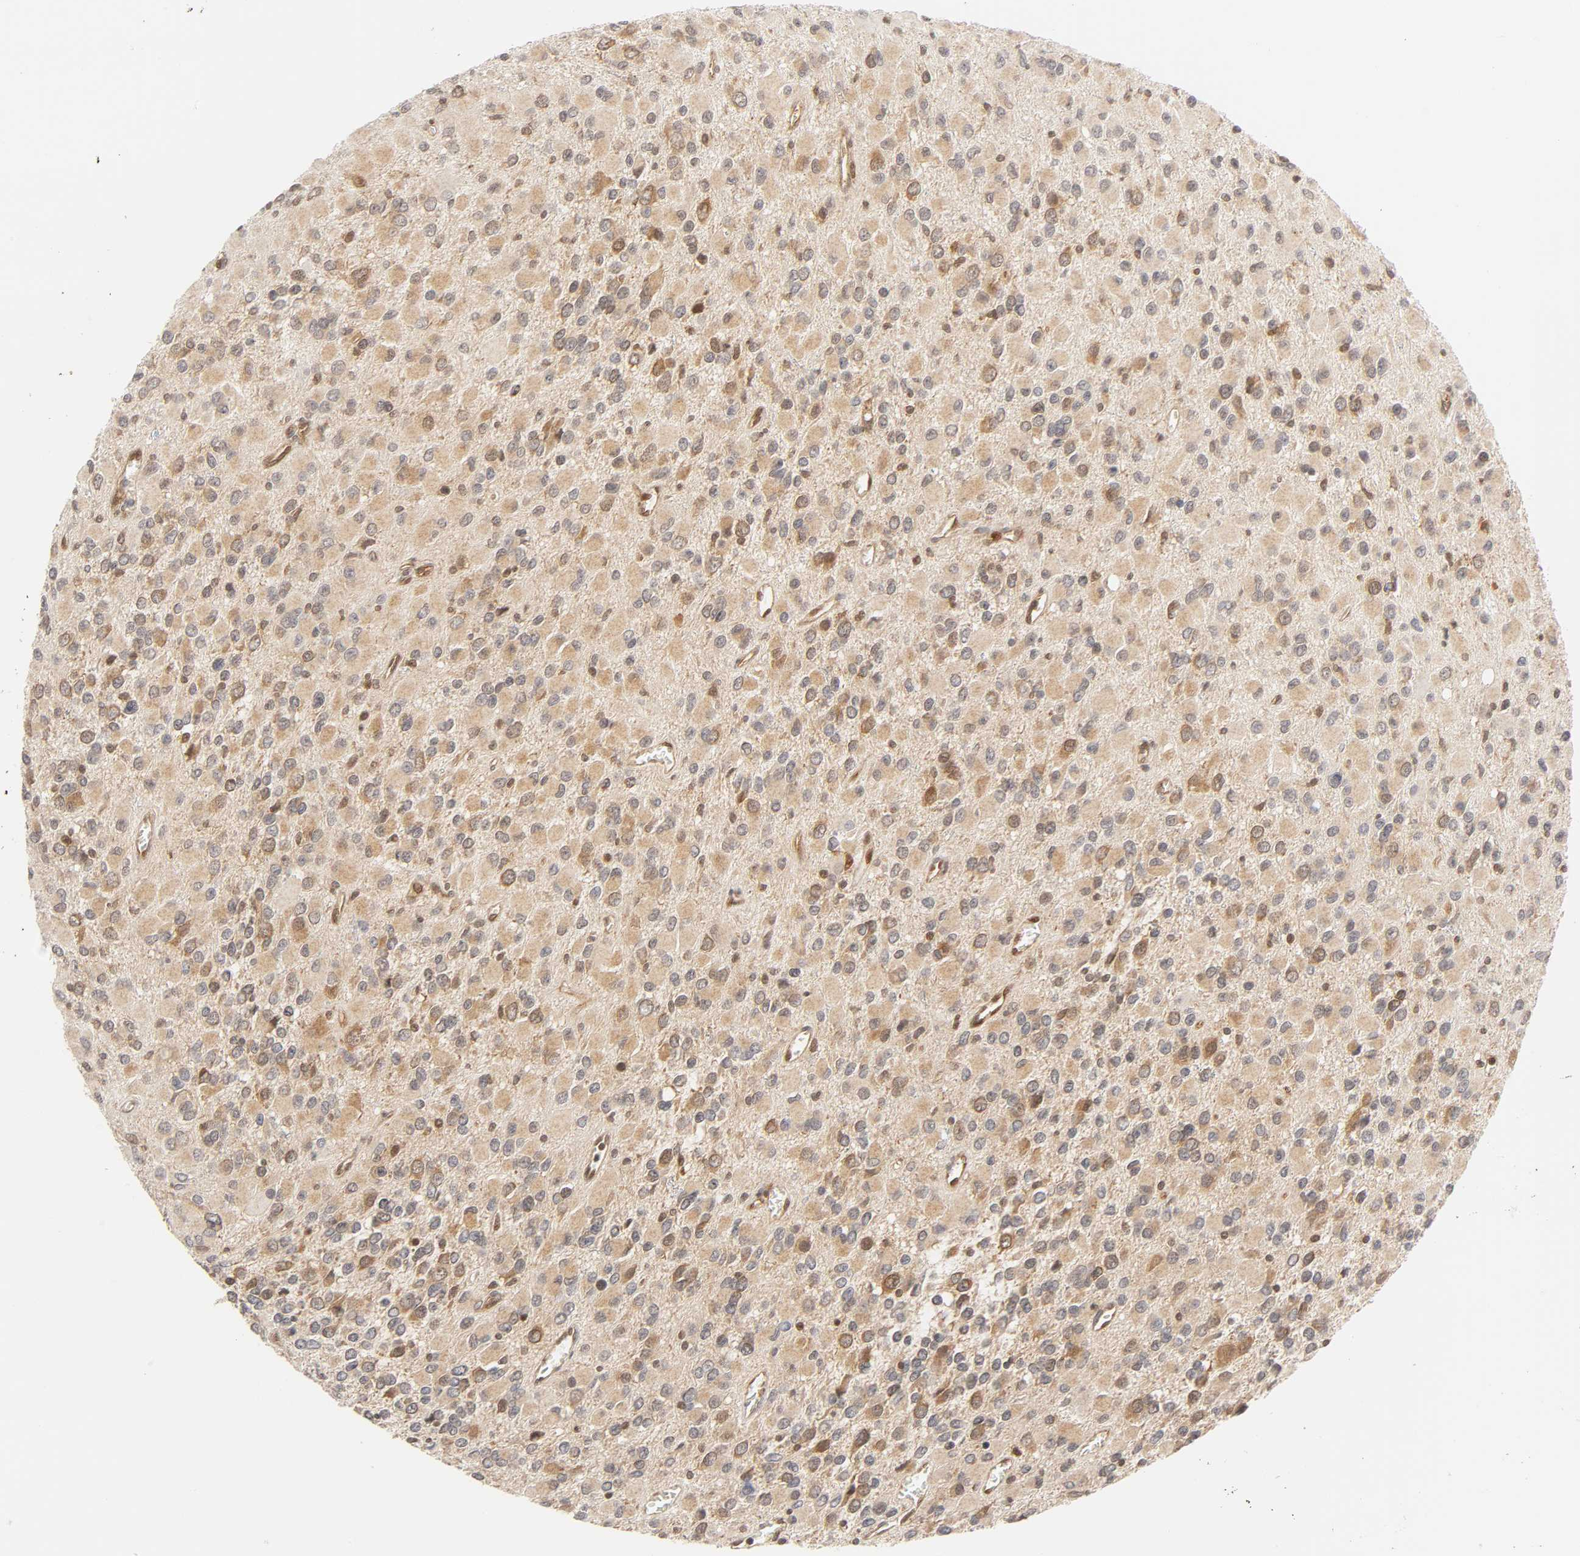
{"staining": {"intensity": "weak", "quantity": ">75%", "location": "cytoplasmic/membranous,nuclear"}, "tissue": "glioma", "cell_type": "Tumor cells", "image_type": "cancer", "snomed": [{"axis": "morphology", "description": "Glioma, malignant, Low grade"}, {"axis": "topography", "description": "Brain"}], "caption": "The image demonstrates staining of glioma, revealing weak cytoplasmic/membranous and nuclear protein staining (brown color) within tumor cells.", "gene": "CDC37", "patient": {"sex": "male", "age": 42}}